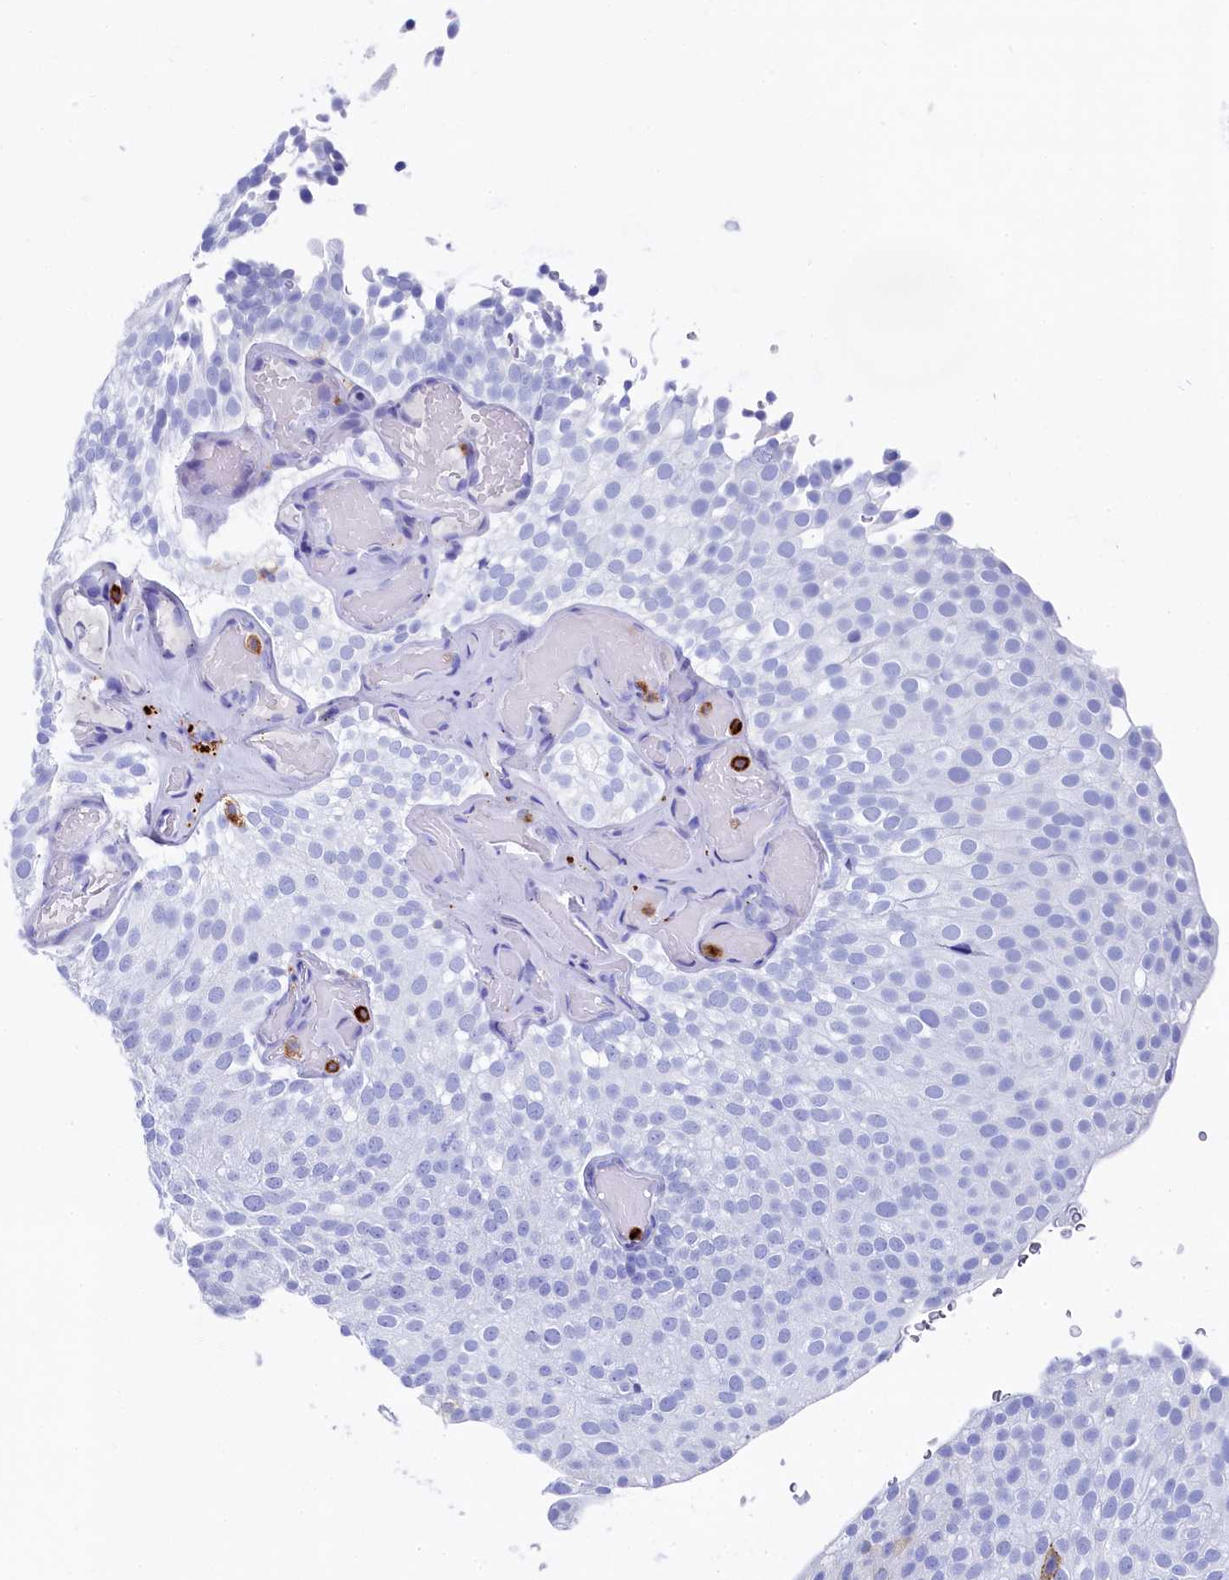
{"staining": {"intensity": "negative", "quantity": "none", "location": "none"}, "tissue": "urothelial cancer", "cell_type": "Tumor cells", "image_type": "cancer", "snomed": [{"axis": "morphology", "description": "Urothelial carcinoma, Low grade"}, {"axis": "topography", "description": "Urinary bladder"}], "caption": "DAB (3,3'-diaminobenzidine) immunohistochemical staining of urothelial cancer displays no significant staining in tumor cells.", "gene": "PLAC8", "patient": {"sex": "male", "age": 78}}